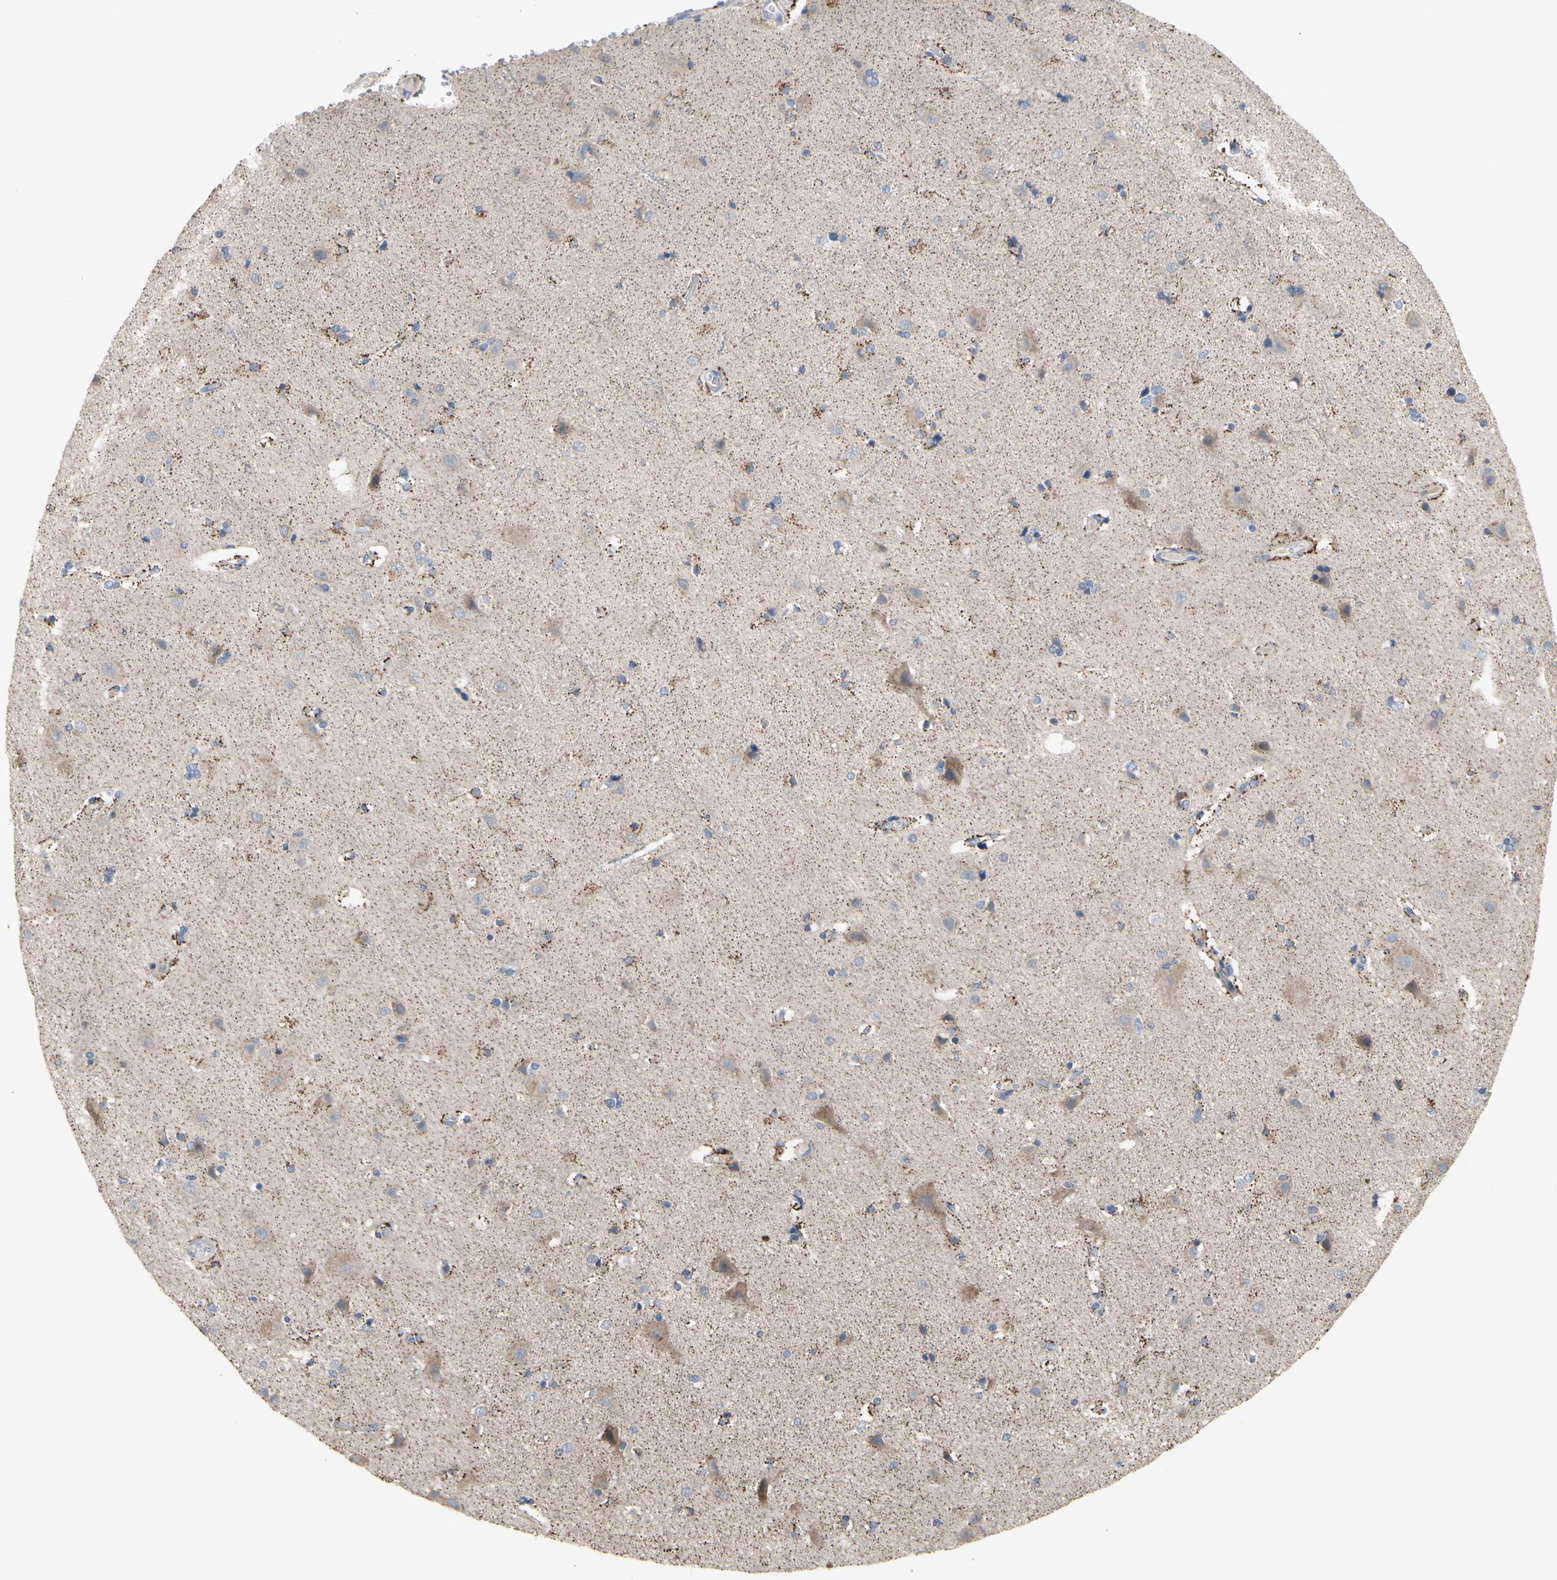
{"staining": {"intensity": "negative", "quantity": "none", "location": "none"}, "tissue": "cerebral cortex", "cell_type": "Endothelial cells", "image_type": "normal", "snomed": [{"axis": "morphology", "description": "Normal tissue, NOS"}, {"axis": "topography", "description": "Cerebral cortex"}], "caption": "This histopathology image is of unremarkable cerebral cortex stained with immunohistochemistry (IHC) to label a protein in brown with the nuclei are counter-stained blue. There is no expression in endothelial cells. (Stains: DAB immunohistochemistry (IHC) with hematoxylin counter stain, Microscopy: brightfield microscopy at high magnification).", "gene": "TTC14", "patient": {"sex": "female", "age": 54}}